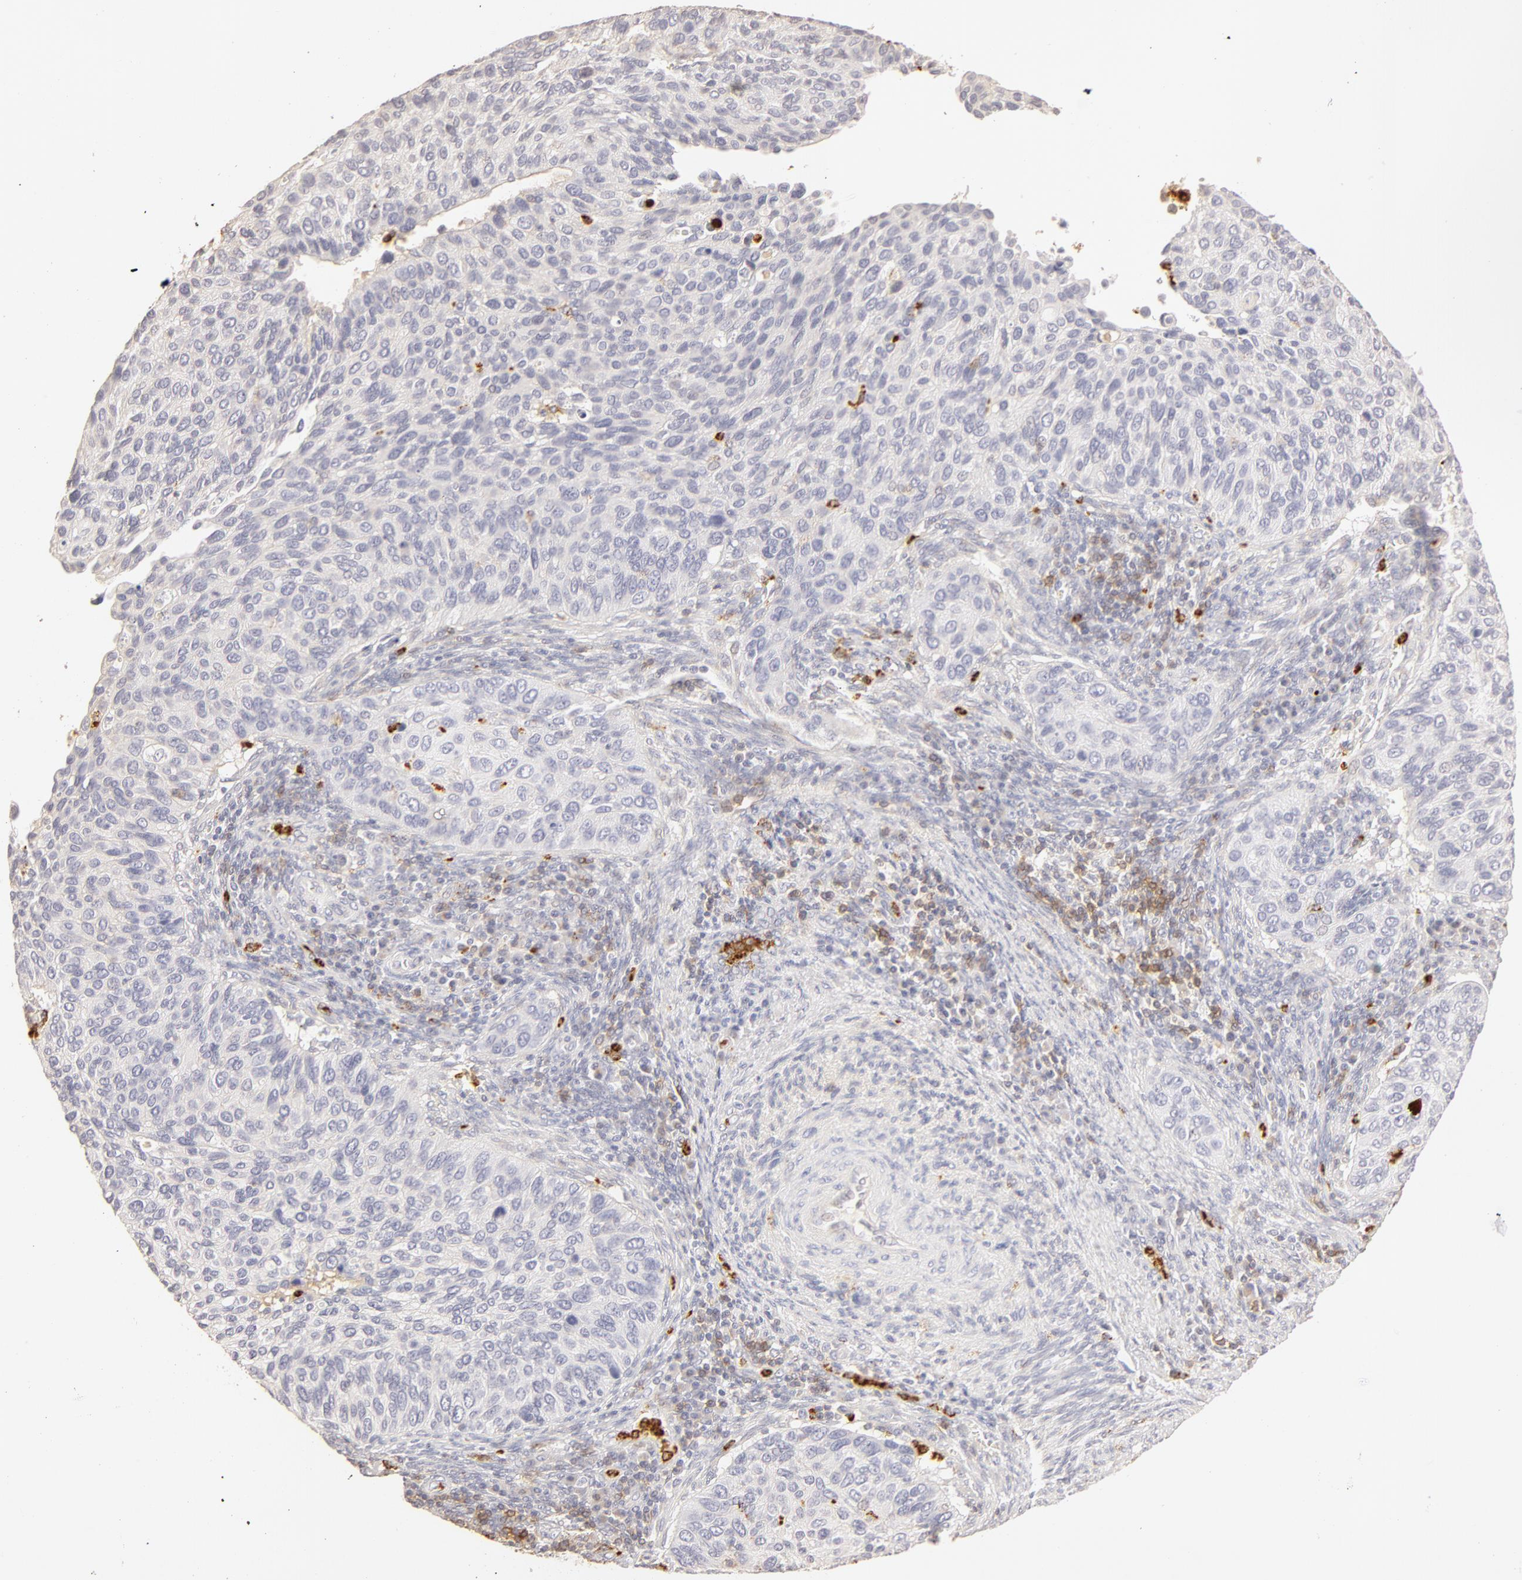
{"staining": {"intensity": "negative", "quantity": "none", "location": "none"}, "tissue": "cervical cancer", "cell_type": "Tumor cells", "image_type": "cancer", "snomed": [{"axis": "morphology", "description": "Adenocarcinoma, NOS"}, {"axis": "topography", "description": "Cervix"}], "caption": "Cervical cancer (adenocarcinoma) was stained to show a protein in brown. There is no significant positivity in tumor cells. (DAB (3,3'-diaminobenzidine) immunohistochemistry (IHC) visualized using brightfield microscopy, high magnification).", "gene": "C1R", "patient": {"sex": "female", "age": 29}}